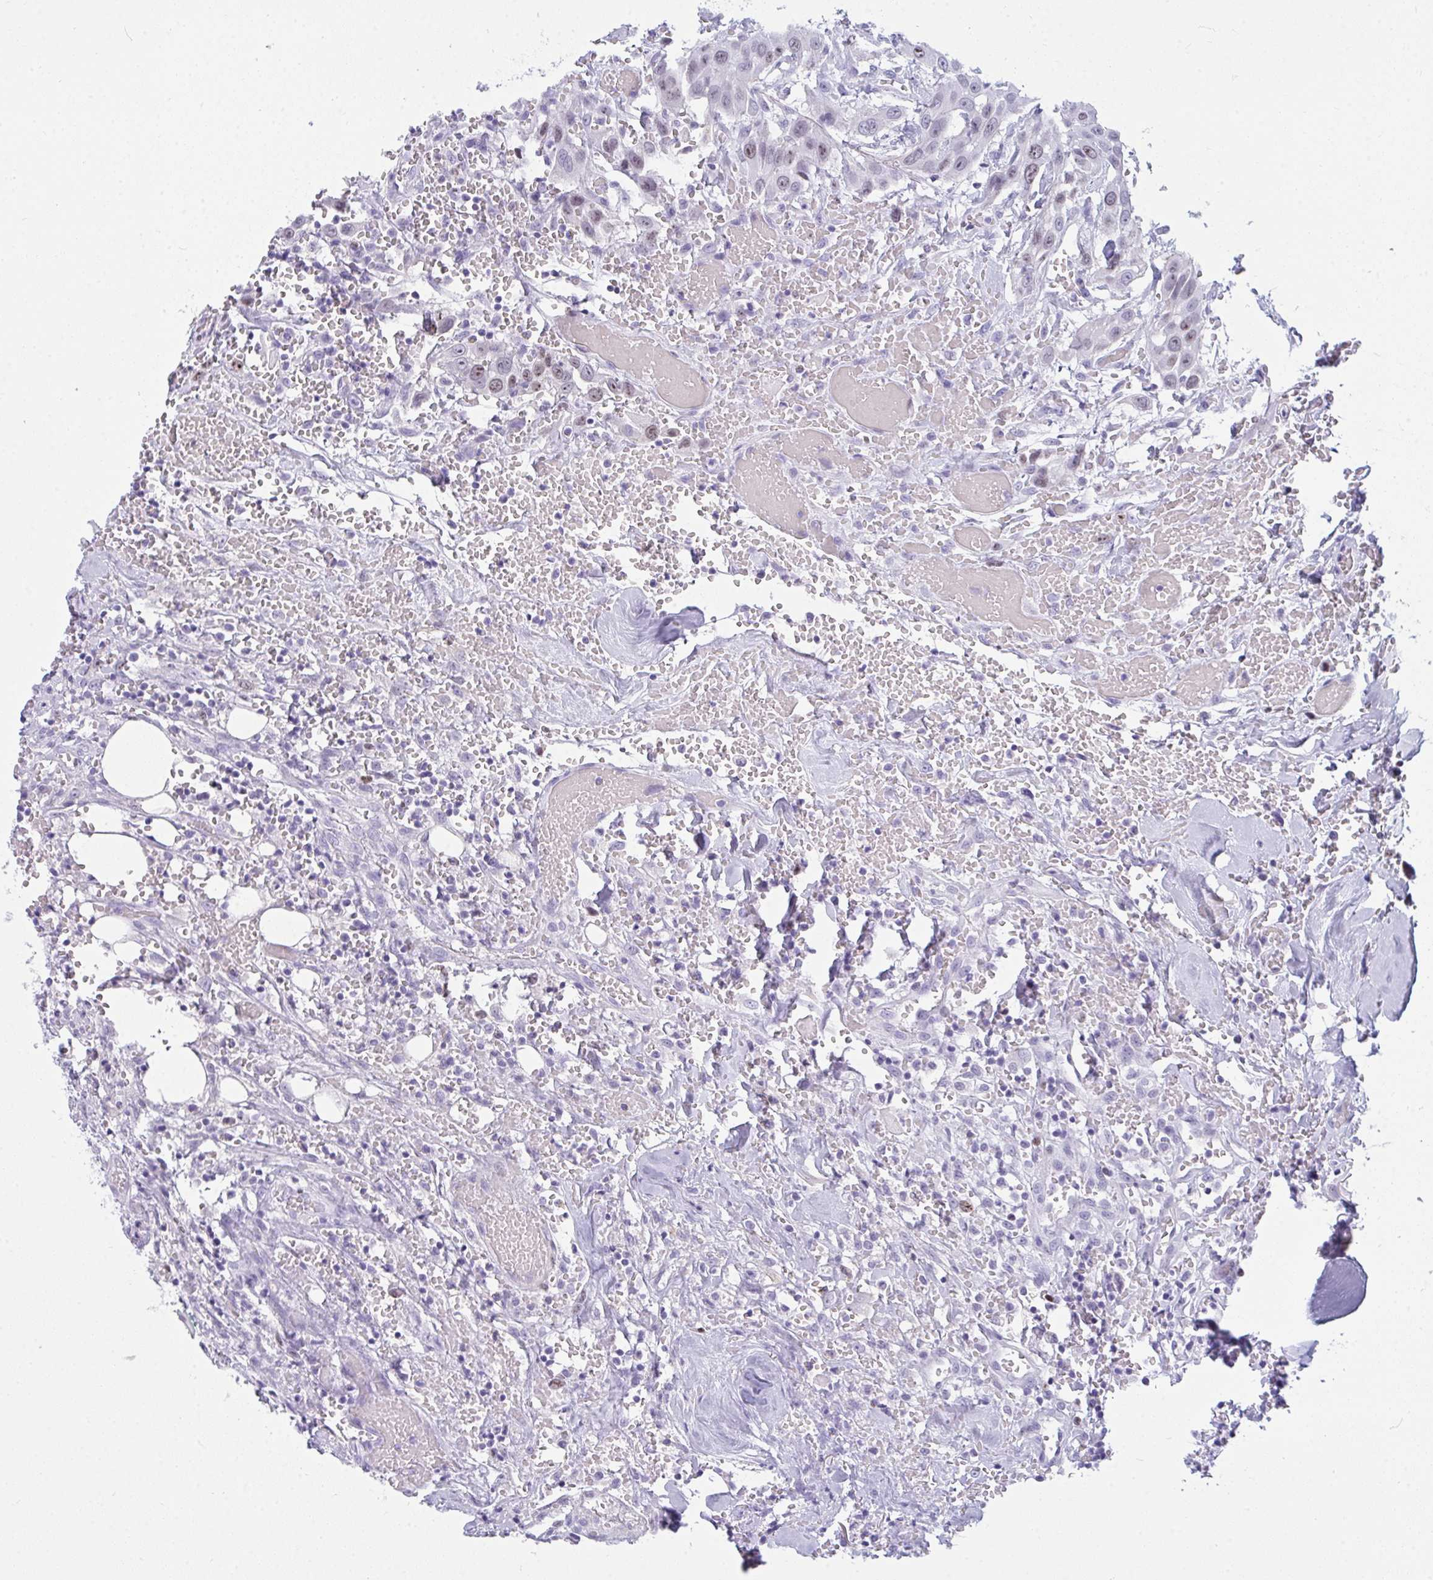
{"staining": {"intensity": "moderate", "quantity": "25%-75%", "location": "nuclear"}, "tissue": "head and neck cancer", "cell_type": "Tumor cells", "image_type": "cancer", "snomed": [{"axis": "morphology", "description": "Squamous cell carcinoma, NOS"}, {"axis": "topography", "description": "Head-Neck"}], "caption": "Head and neck cancer stained with IHC reveals moderate nuclear positivity in about 25%-75% of tumor cells.", "gene": "SUZ12", "patient": {"sex": "male", "age": 81}}